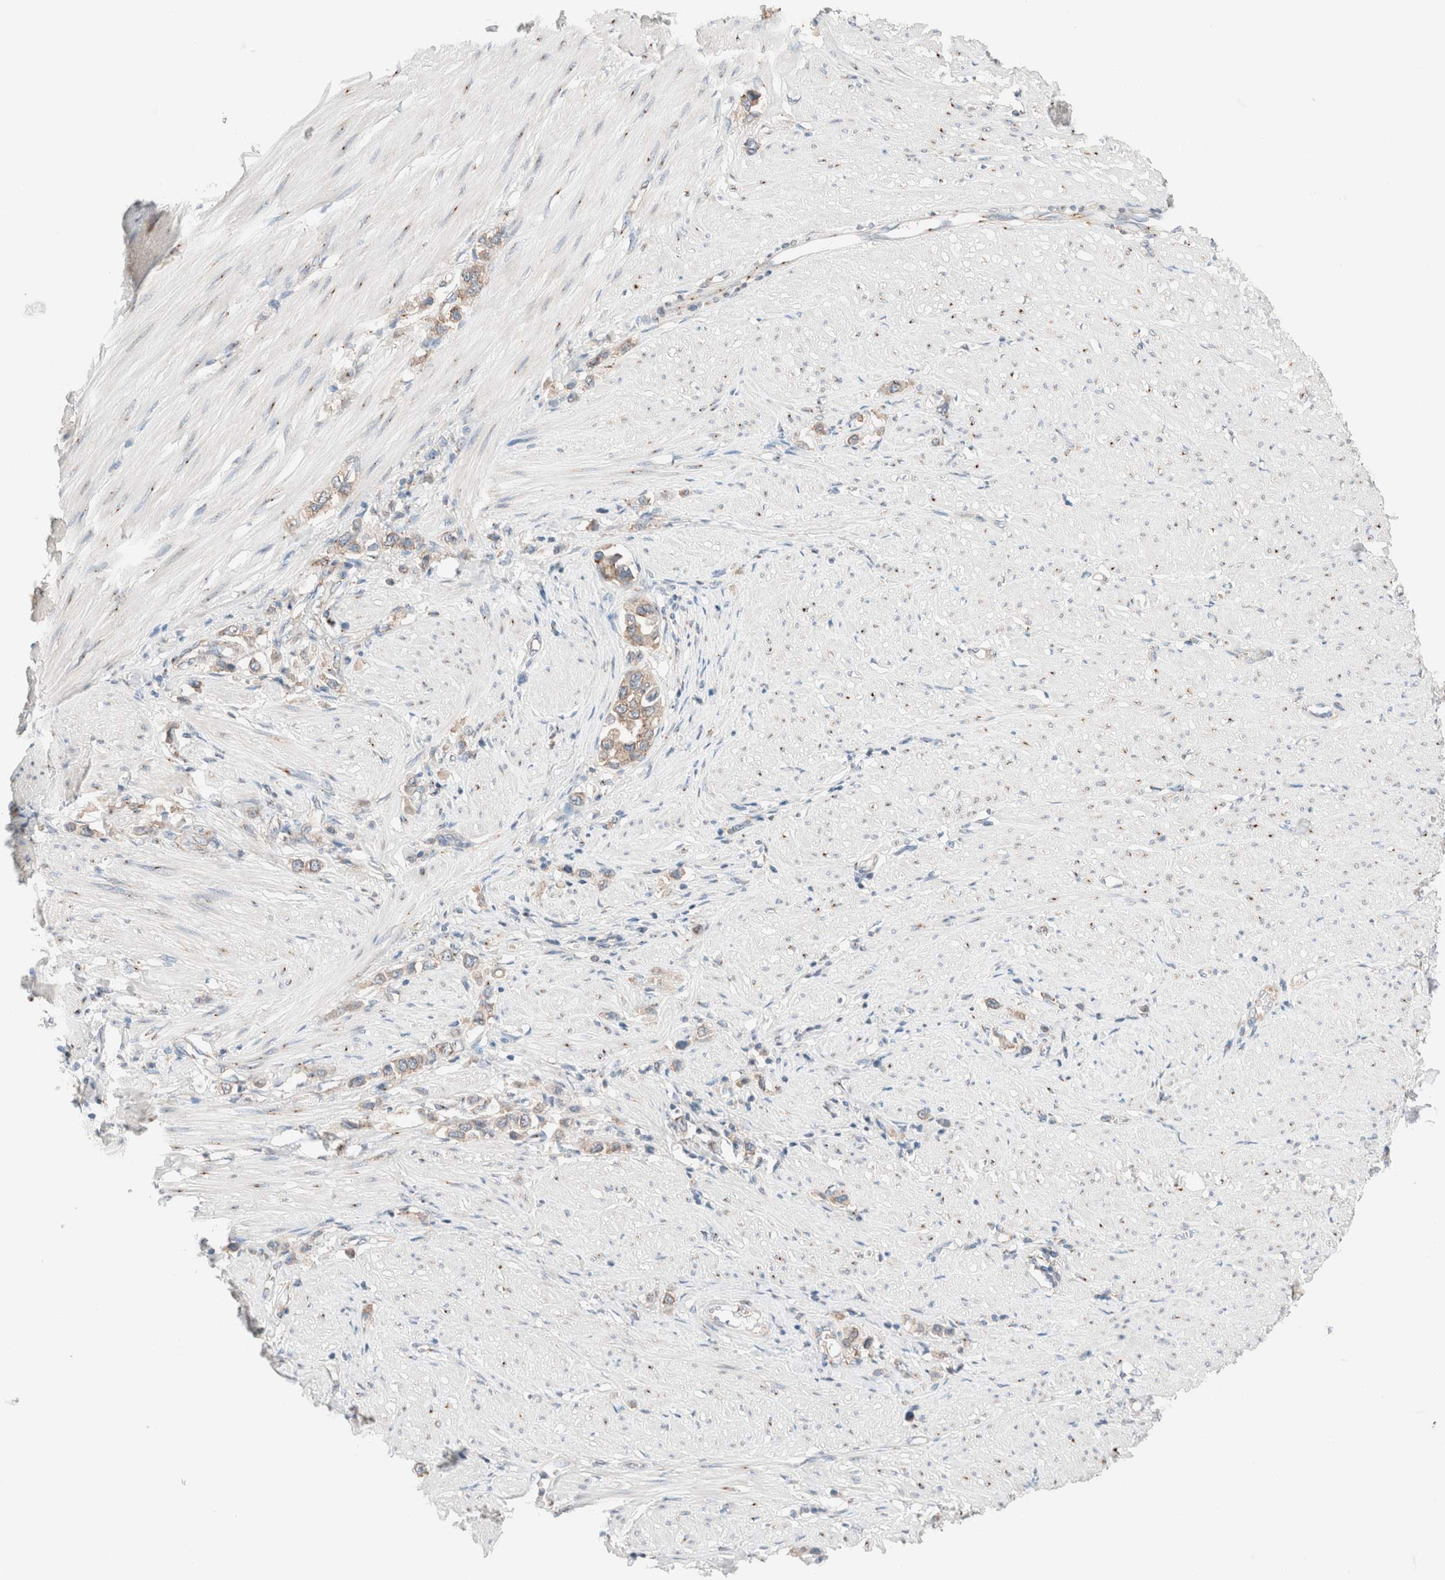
{"staining": {"intensity": "weak", "quantity": ">75%", "location": "cytoplasmic/membranous"}, "tissue": "stomach cancer", "cell_type": "Tumor cells", "image_type": "cancer", "snomed": [{"axis": "morphology", "description": "Adenocarcinoma, NOS"}, {"axis": "topography", "description": "Stomach"}], "caption": "This photomicrograph exhibits adenocarcinoma (stomach) stained with IHC to label a protein in brown. The cytoplasmic/membranous of tumor cells show weak positivity for the protein. Nuclei are counter-stained blue.", "gene": "CASC3", "patient": {"sex": "female", "age": 65}}